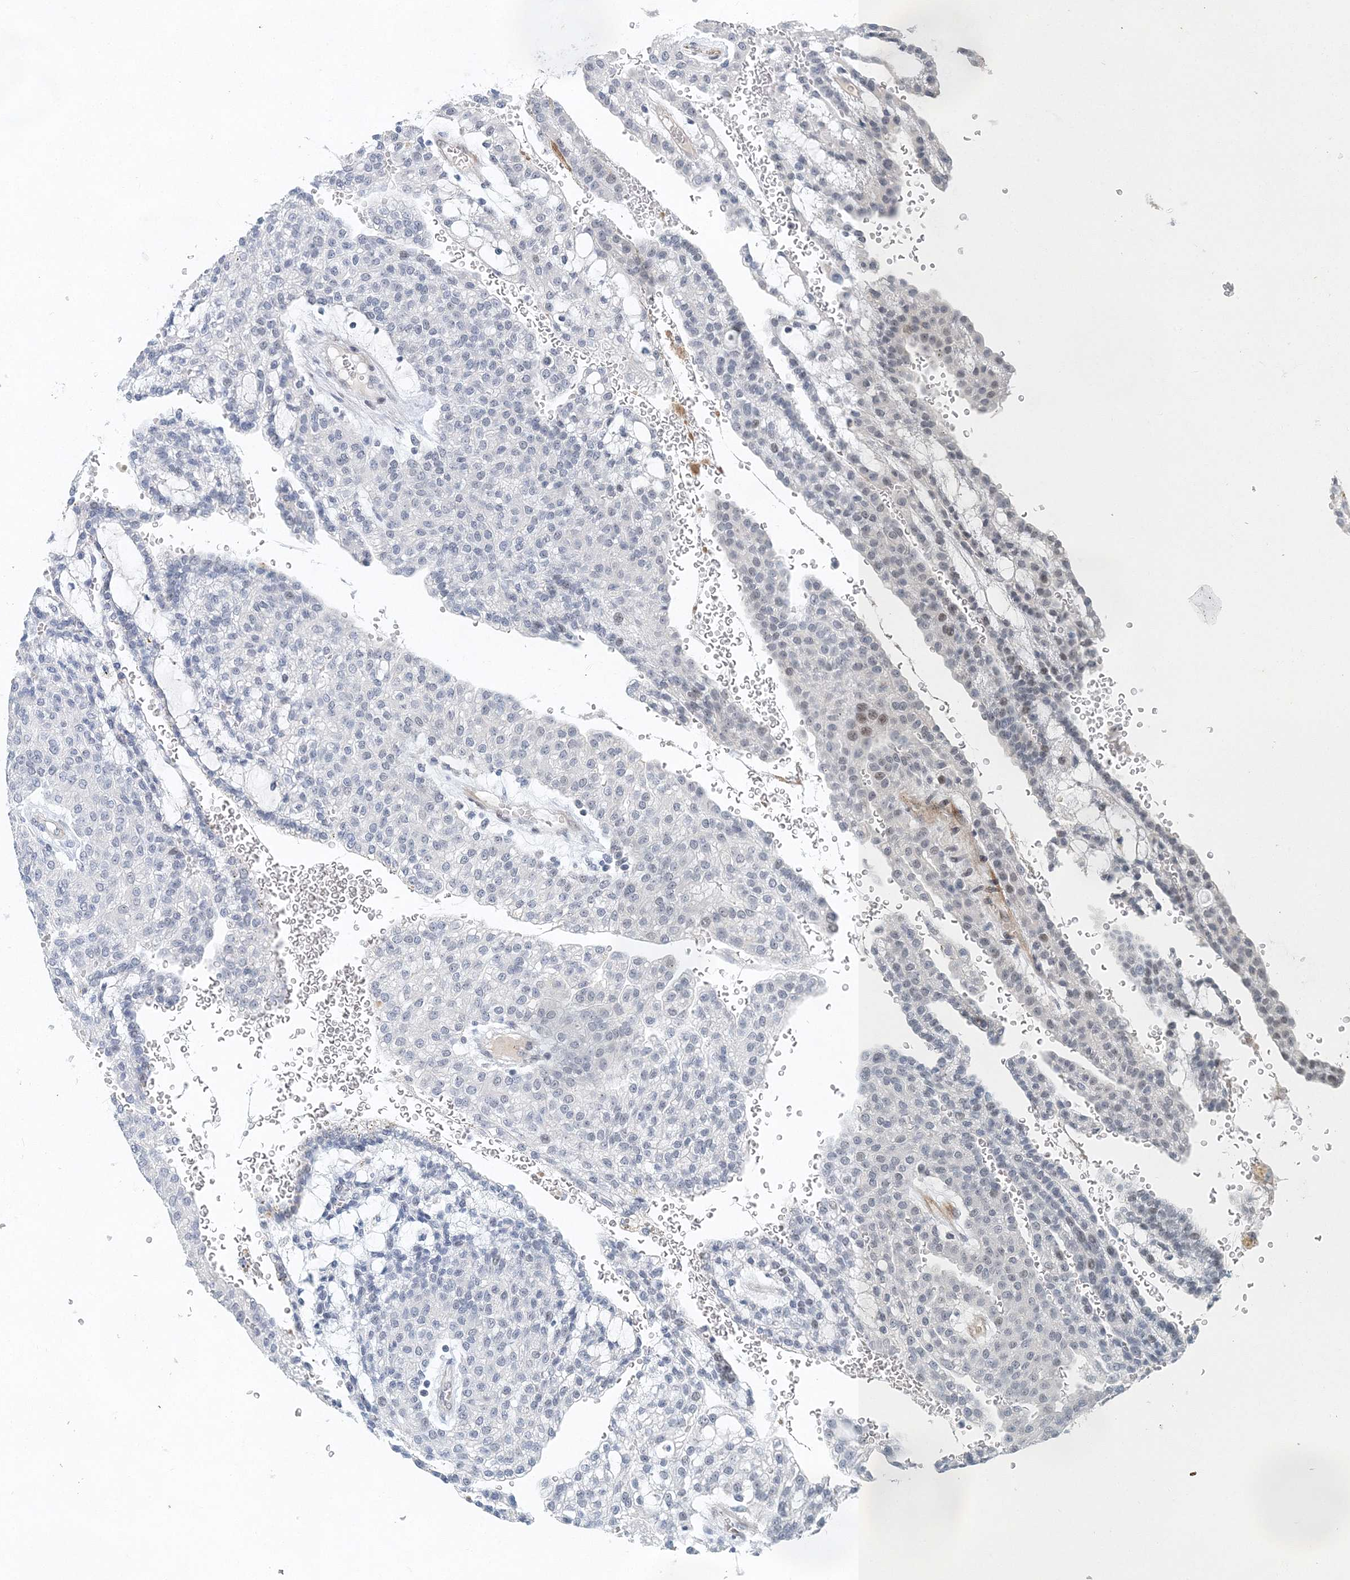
{"staining": {"intensity": "weak", "quantity": "<25%", "location": "nuclear"}, "tissue": "renal cancer", "cell_type": "Tumor cells", "image_type": "cancer", "snomed": [{"axis": "morphology", "description": "Adenocarcinoma, NOS"}, {"axis": "topography", "description": "Kidney"}], "caption": "Tumor cells show no significant protein expression in renal cancer (adenocarcinoma).", "gene": "UIMC1", "patient": {"sex": "male", "age": 63}}